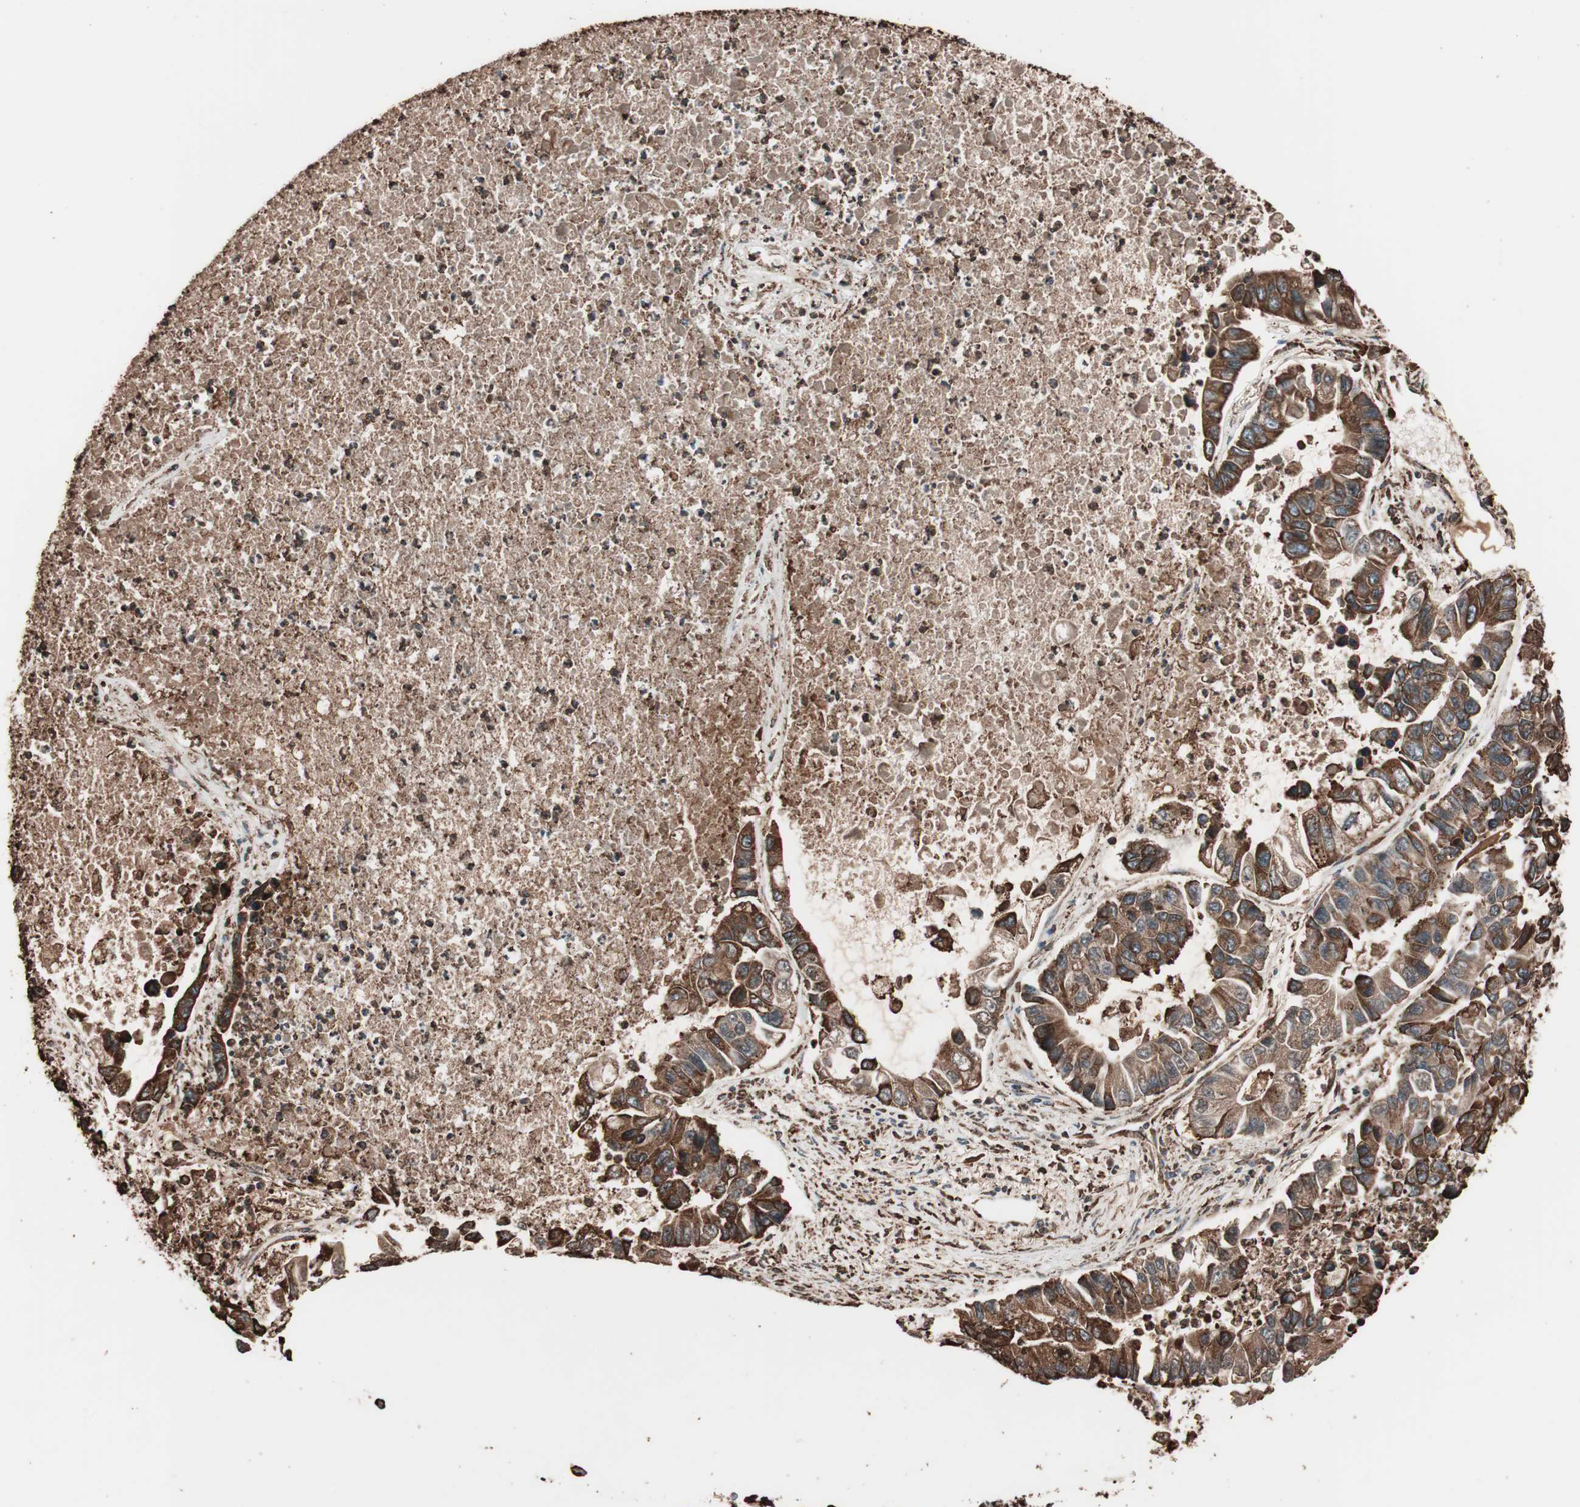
{"staining": {"intensity": "strong", "quantity": ">75%", "location": "cytoplasmic/membranous"}, "tissue": "lung cancer", "cell_type": "Tumor cells", "image_type": "cancer", "snomed": [{"axis": "morphology", "description": "Adenocarcinoma, NOS"}, {"axis": "topography", "description": "Lung"}], "caption": "Immunohistochemistry (IHC) of lung cancer exhibits high levels of strong cytoplasmic/membranous positivity in approximately >75% of tumor cells.", "gene": "VEGFA", "patient": {"sex": "female", "age": 51}}